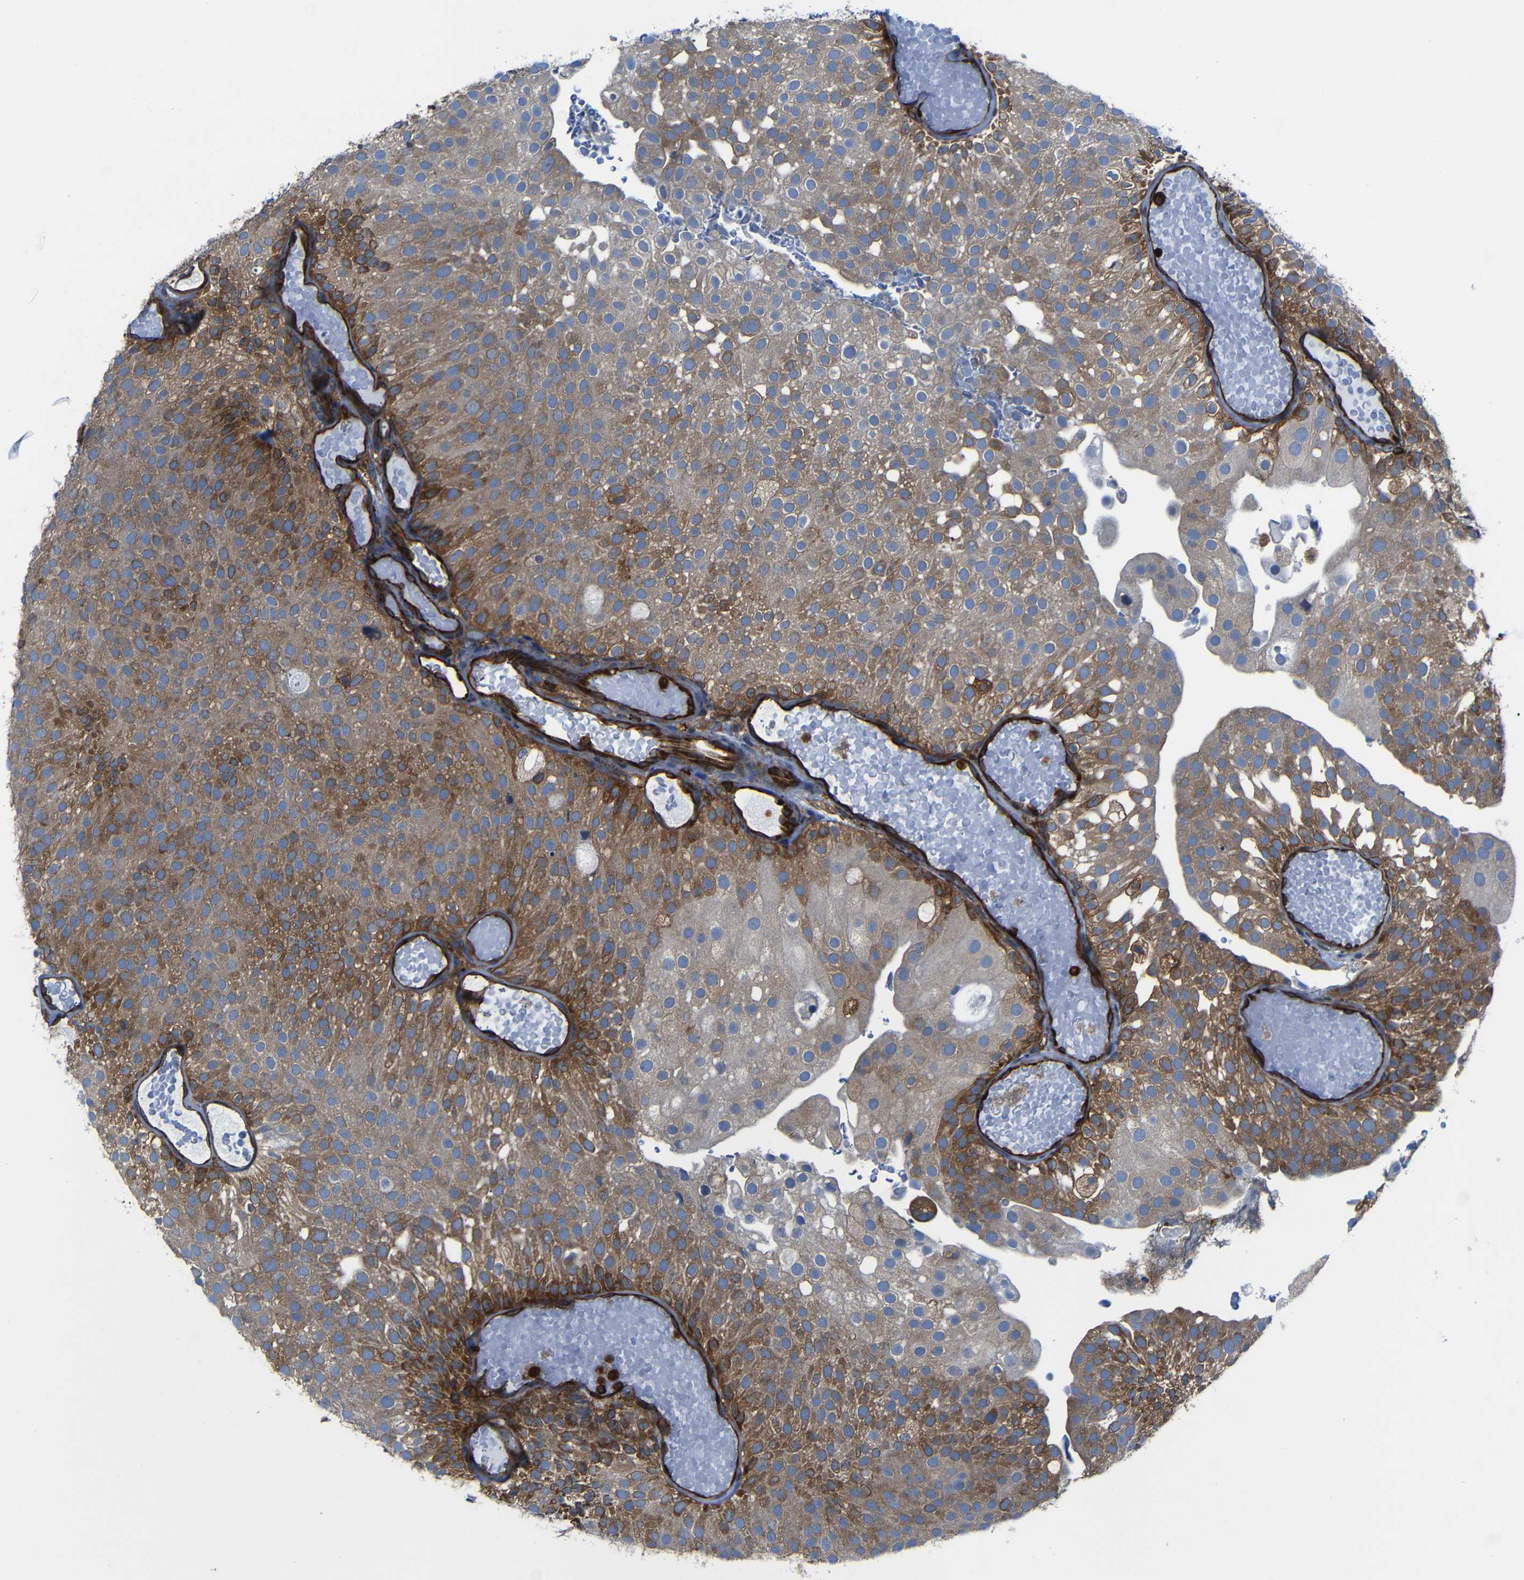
{"staining": {"intensity": "moderate", "quantity": "25%-75%", "location": "cytoplasmic/membranous"}, "tissue": "urothelial cancer", "cell_type": "Tumor cells", "image_type": "cancer", "snomed": [{"axis": "morphology", "description": "Urothelial carcinoma, Low grade"}, {"axis": "topography", "description": "Urinary bladder"}], "caption": "Tumor cells exhibit moderate cytoplasmic/membranous expression in about 25%-75% of cells in urothelial carcinoma (low-grade).", "gene": "ARHGEF1", "patient": {"sex": "male", "age": 78}}